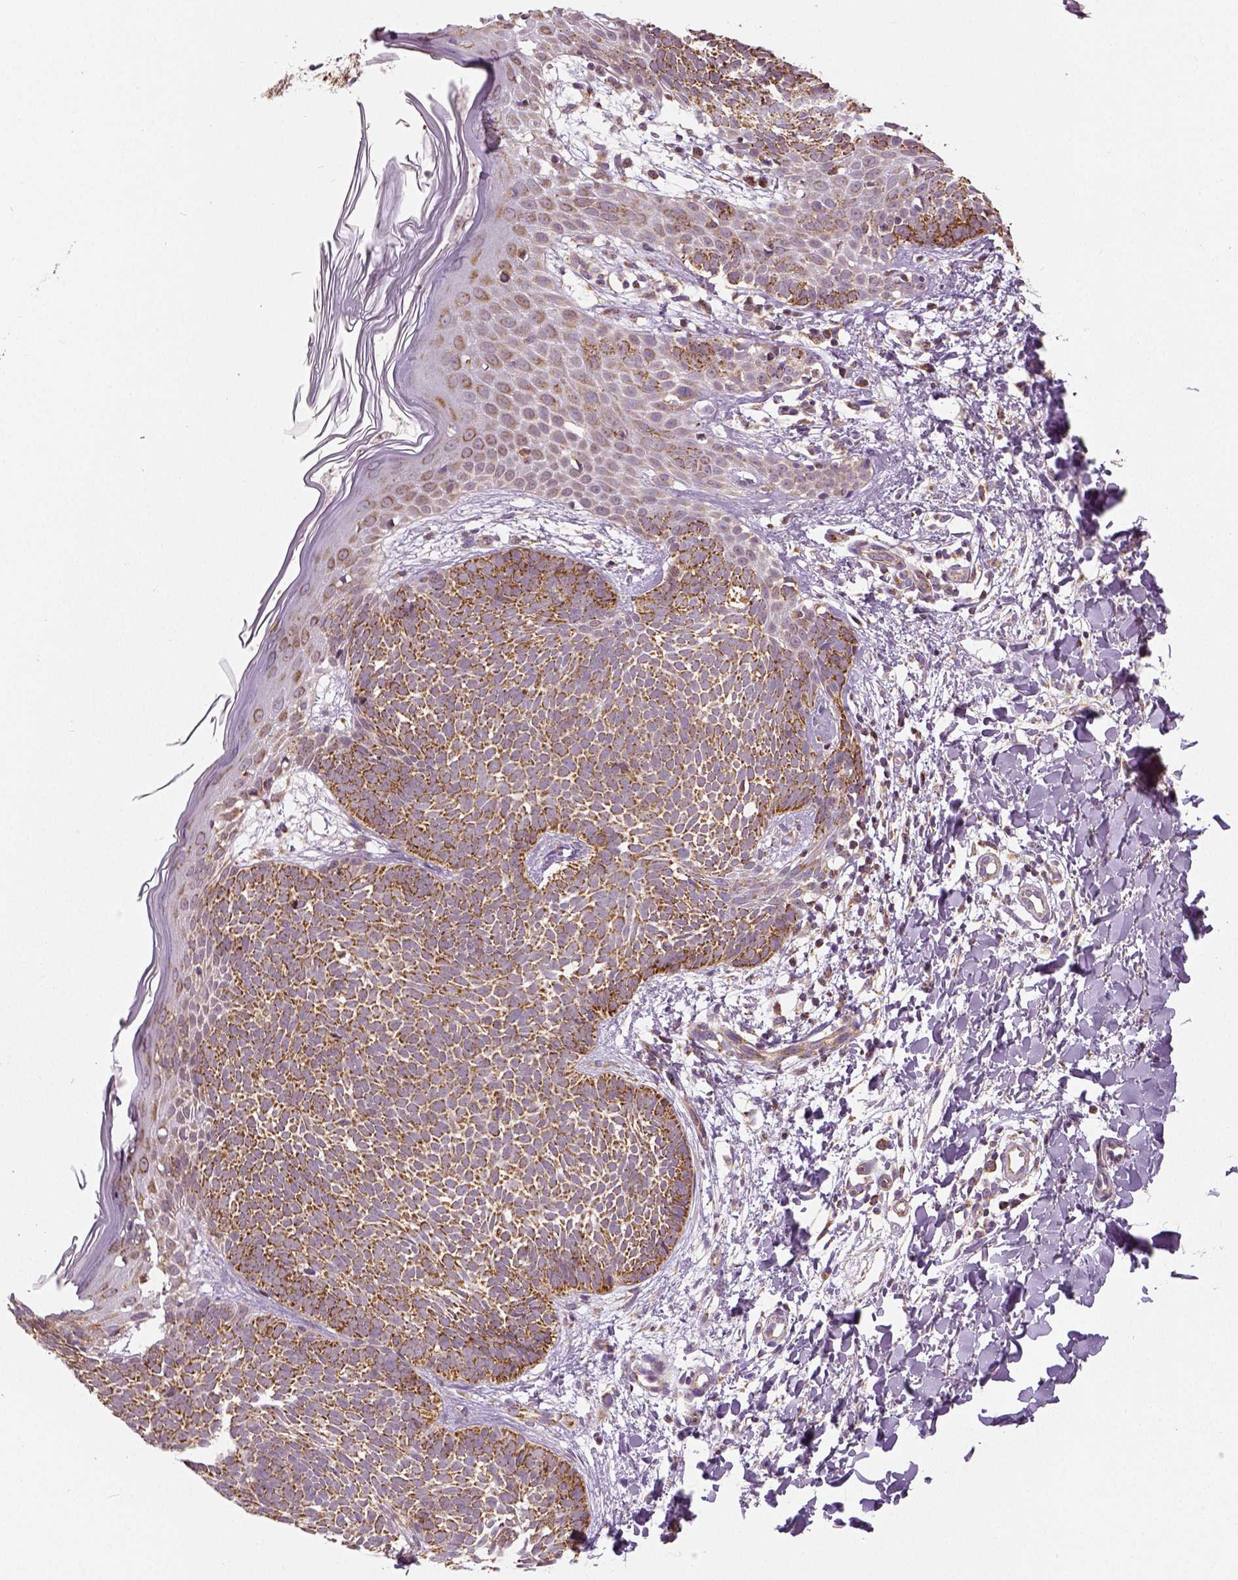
{"staining": {"intensity": "moderate", "quantity": ">75%", "location": "cytoplasmic/membranous"}, "tissue": "skin cancer", "cell_type": "Tumor cells", "image_type": "cancer", "snomed": [{"axis": "morphology", "description": "Basal cell carcinoma"}, {"axis": "topography", "description": "Skin"}], "caption": "Skin cancer was stained to show a protein in brown. There is medium levels of moderate cytoplasmic/membranous staining in approximately >75% of tumor cells.", "gene": "PGAM5", "patient": {"sex": "female", "age": 51}}